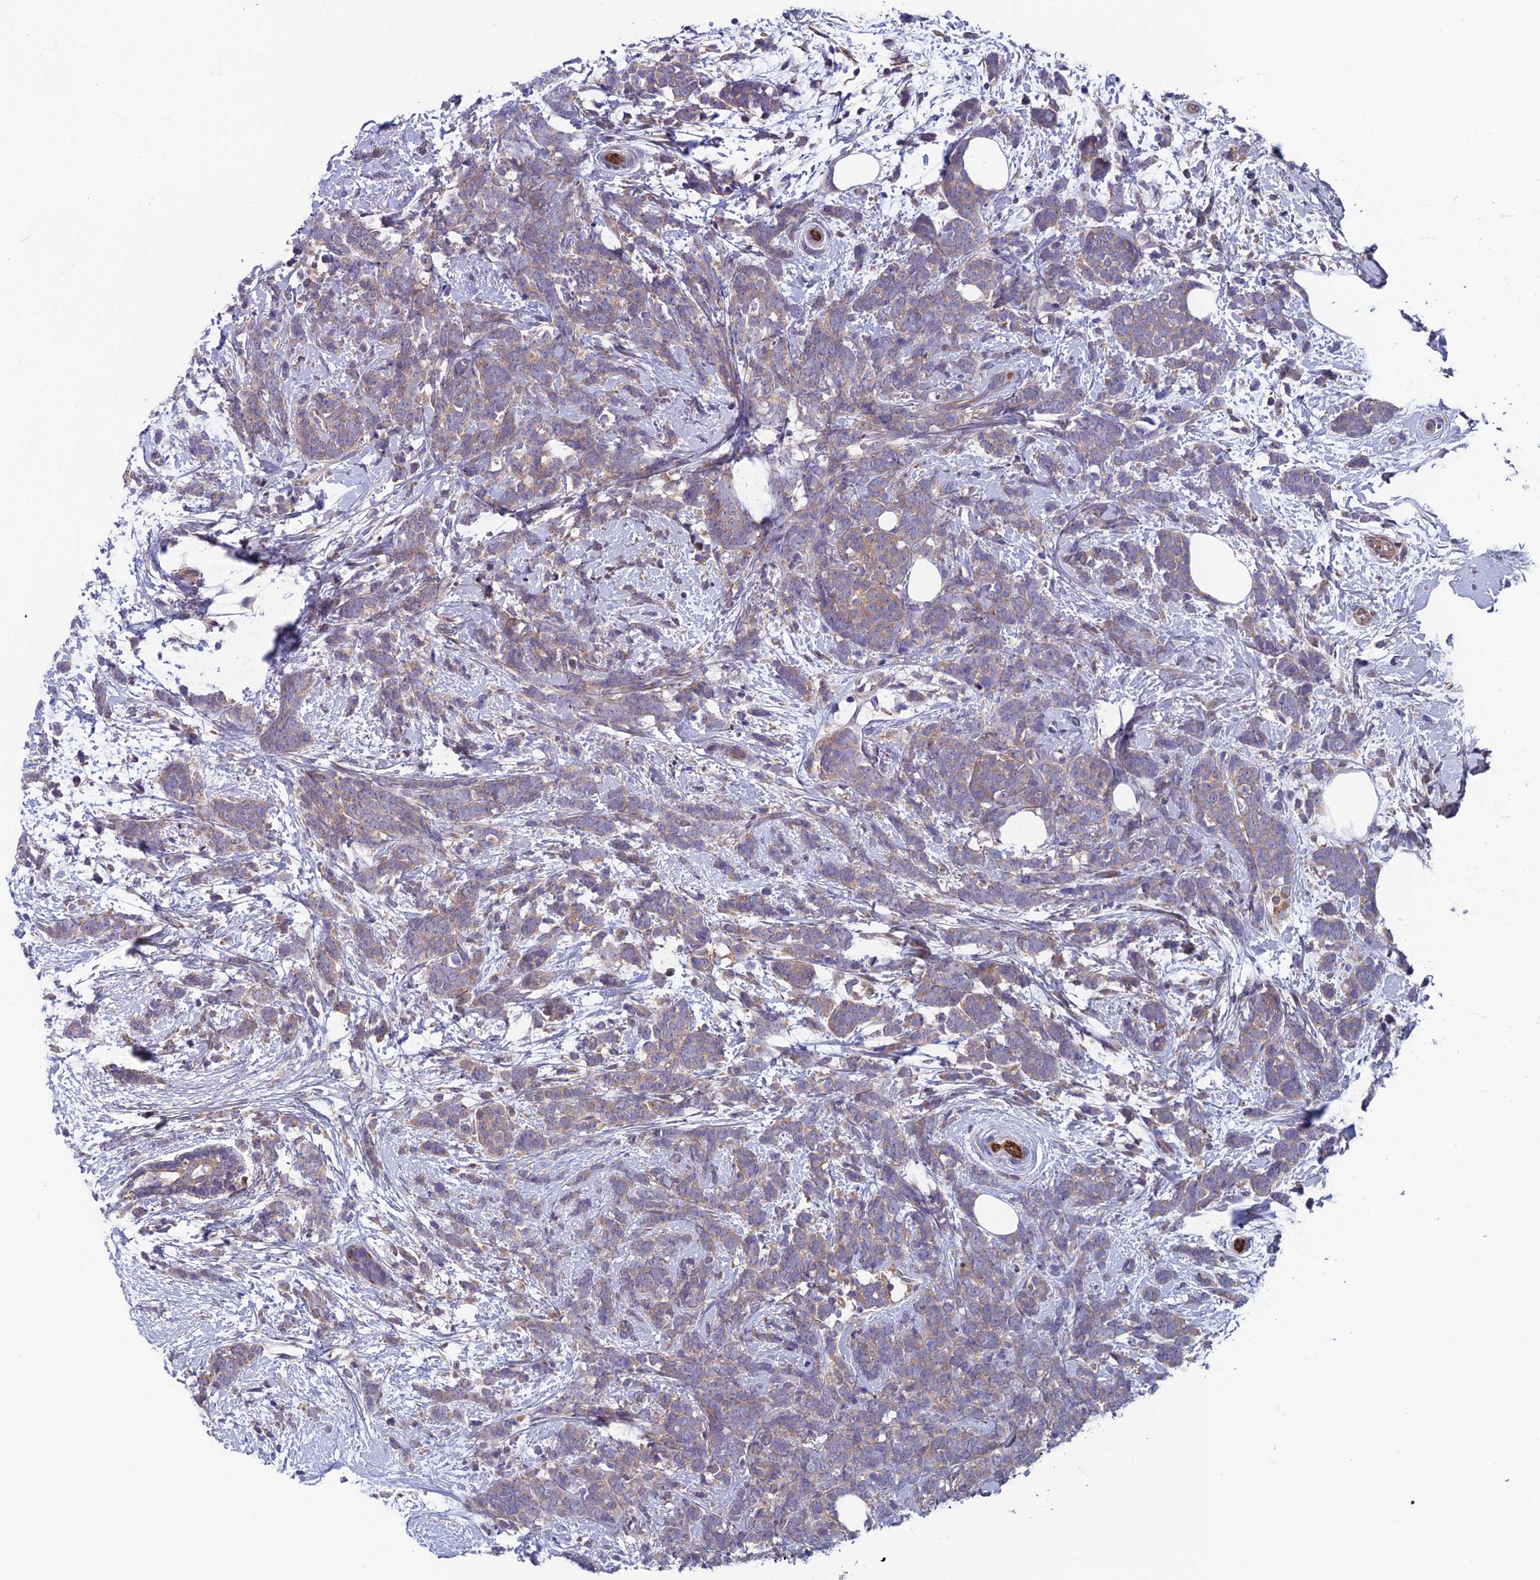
{"staining": {"intensity": "weak", "quantity": ">75%", "location": "cytoplasmic/membranous"}, "tissue": "breast cancer", "cell_type": "Tumor cells", "image_type": "cancer", "snomed": [{"axis": "morphology", "description": "Lobular carcinoma"}, {"axis": "topography", "description": "Breast"}], "caption": "Protein expression analysis of lobular carcinoma (breast) demonstrates weak cytoplasmic/membranous positivity in about >75% of tumor cells.", "gene": "MAST2", "patient": {"sex": "female", "age": 58}}